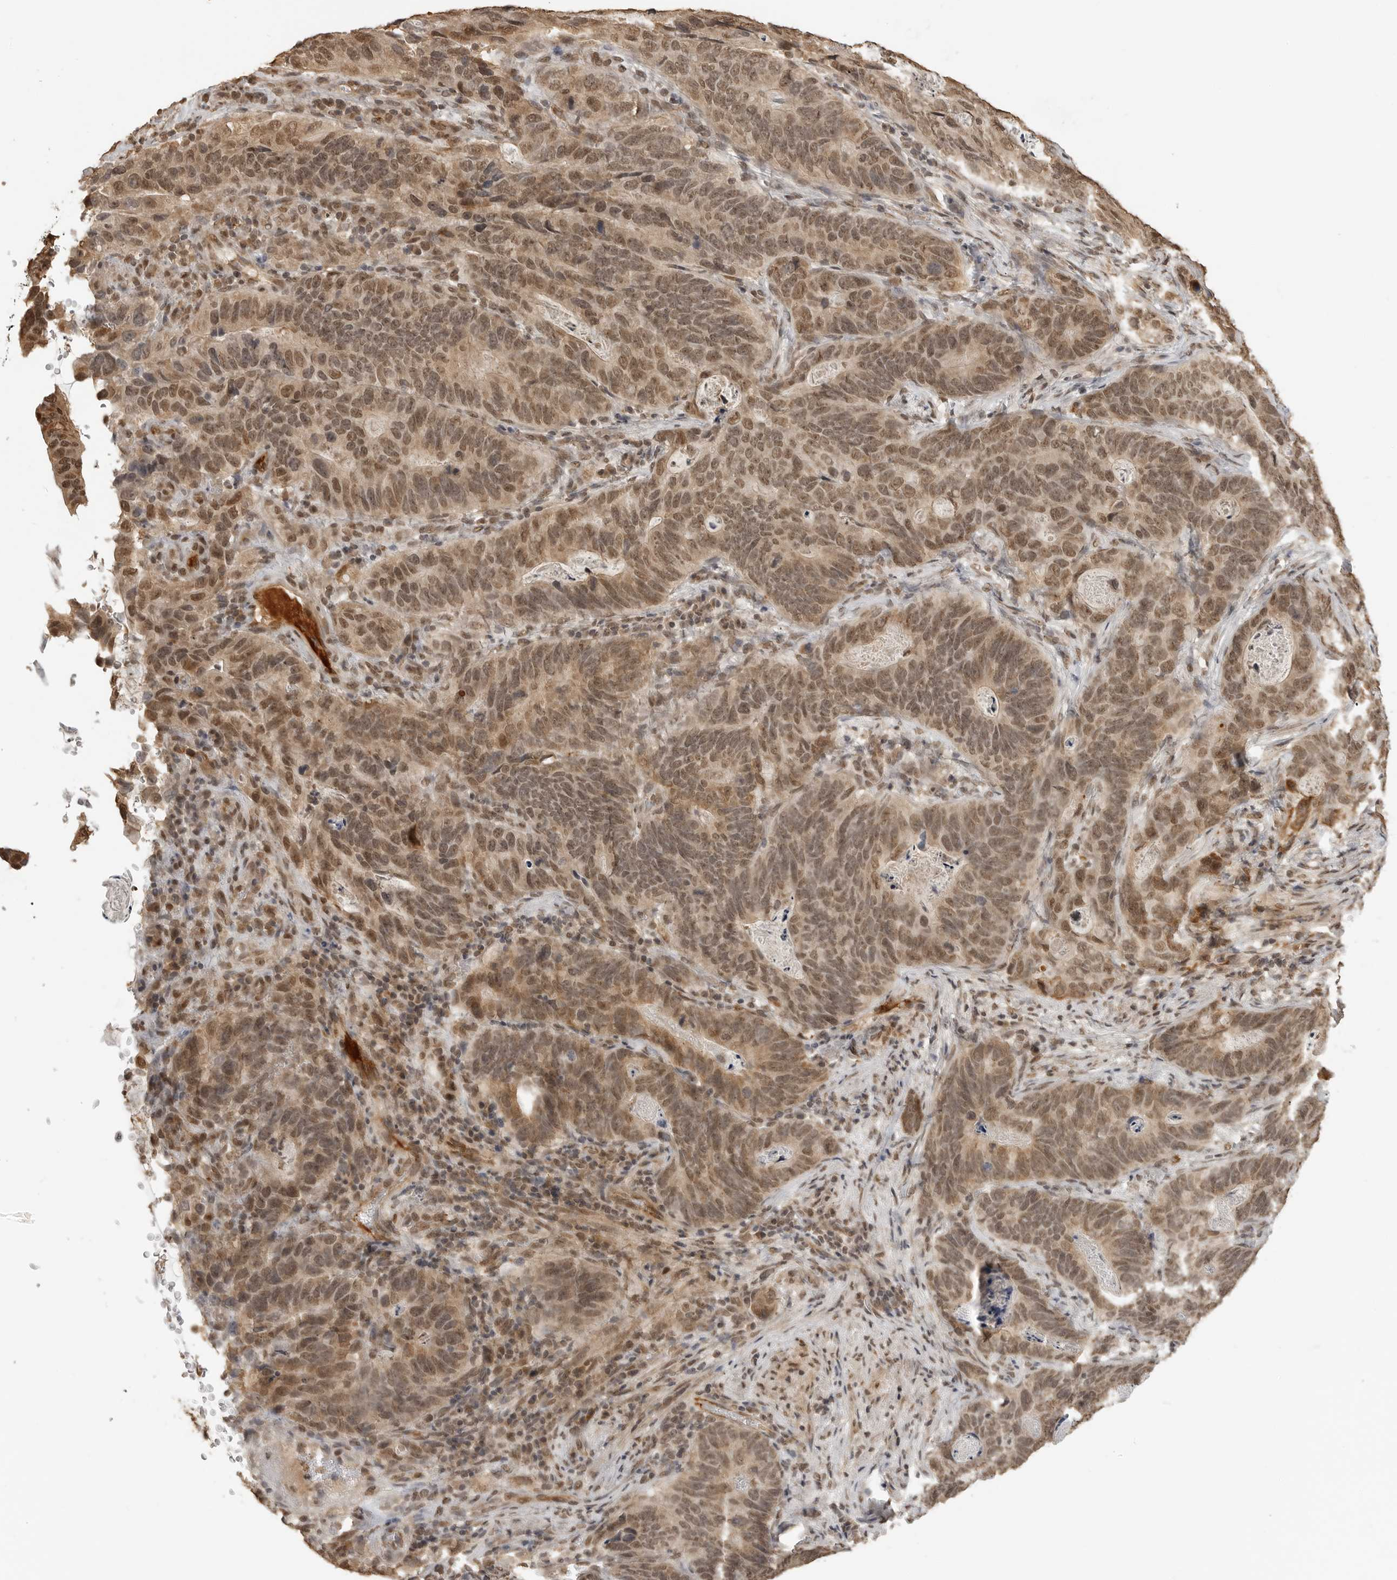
{"staining": {"intensity": "moderate", "quantity": ">75%", "location": "cytoplasmic/membranous,nuclear"}, "tissue": "stomach cancer", "cell_type": "Tumor cells", "image_type": "cancer", "snomed": [{"axis": "morphology", "description": "Normal tissue, NOS"}, {"axis": "morphology", "description": "Adenocarcinoma, NOS"}, {"axis": "topography", "description": "Stomach"}], "caption": "Immunohistochemical staining of human stomach cancer (adenocarcinoma) reveals moderate cytoplasmic/membranous and nuclear protein positivity in approximately >75% of tumor cells.", "gene": "CLOCK", "patient": {"sex": "female", "age": 89}}